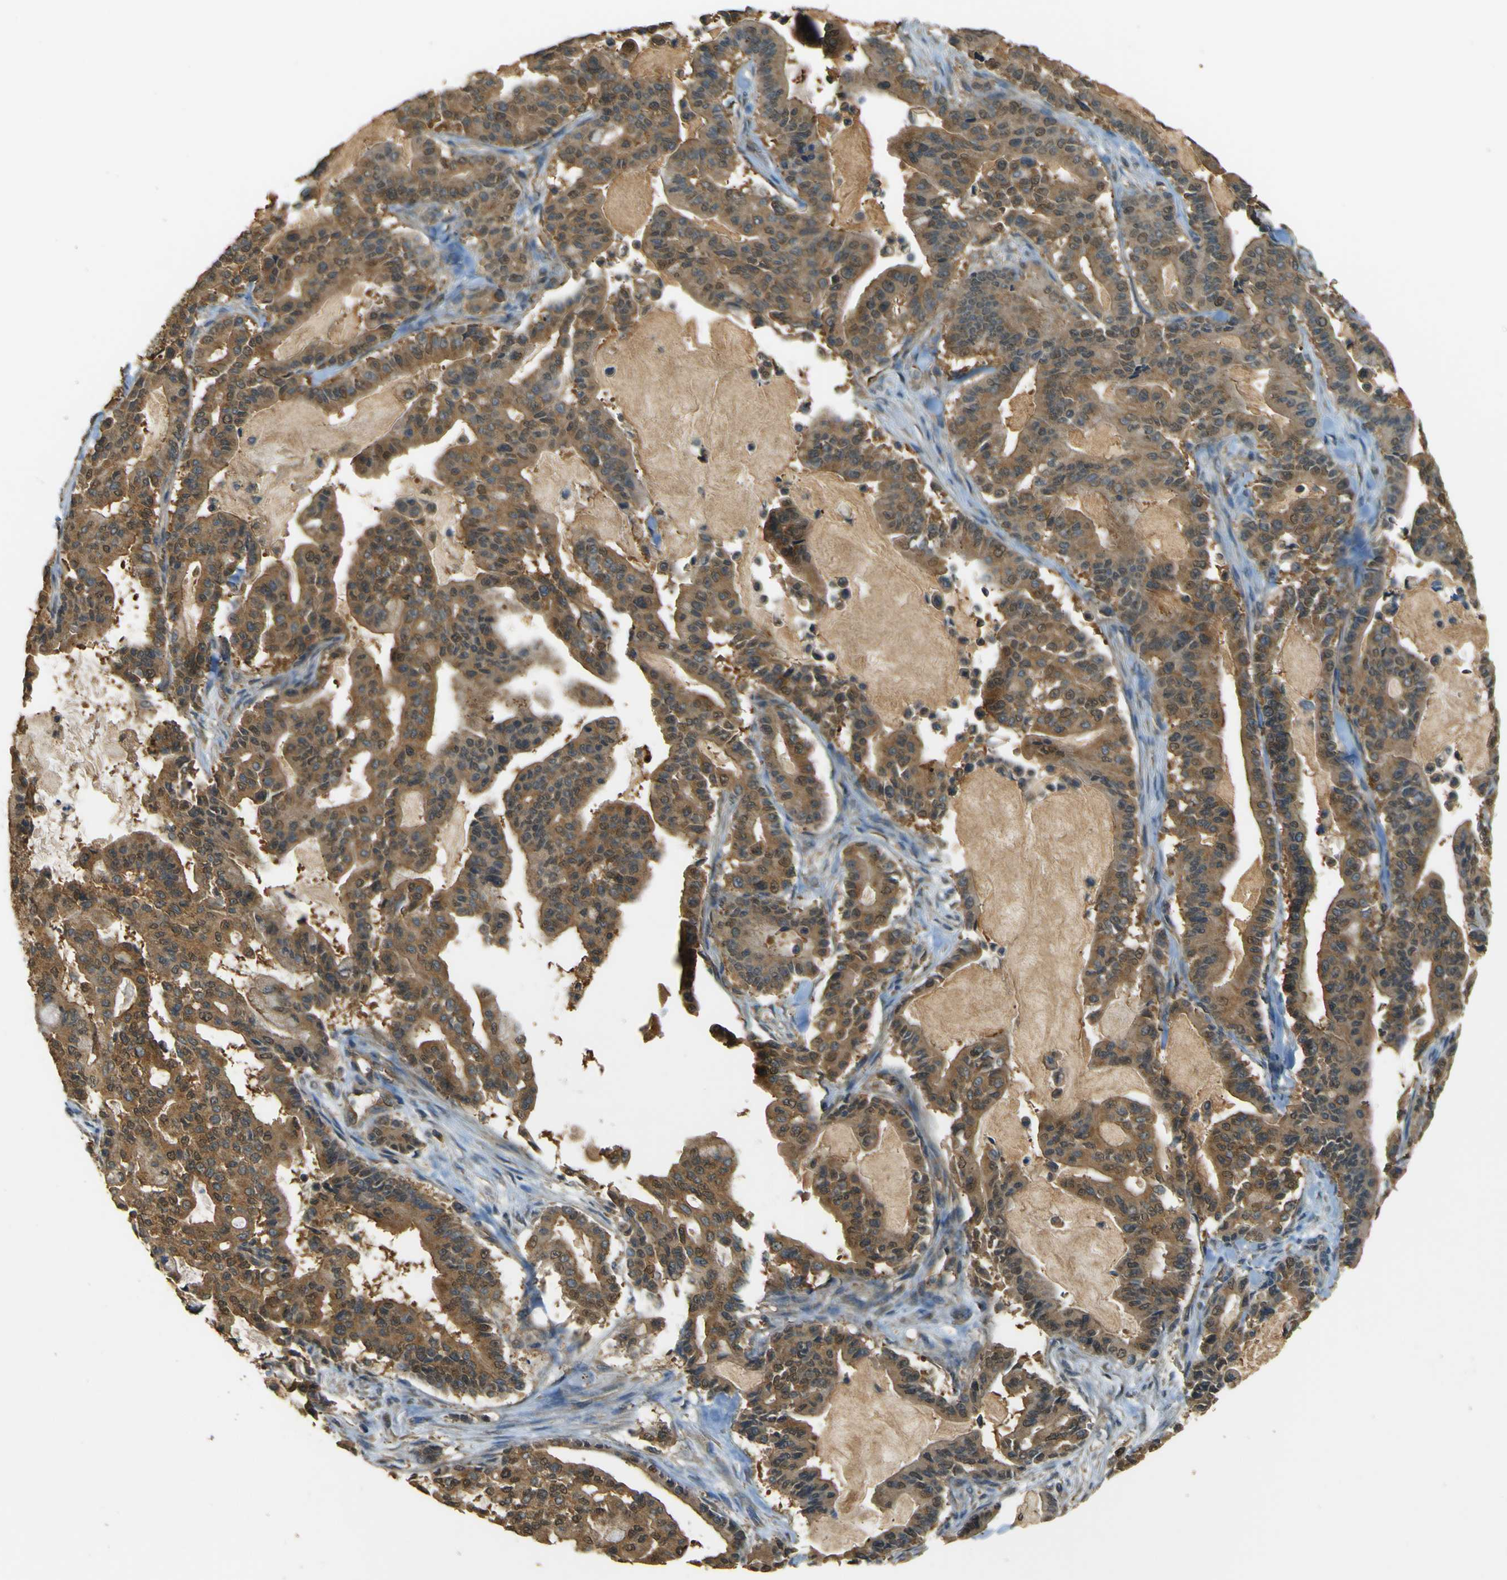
{"staining": {"intensity": "strong", "quantity": ">75%", "location": "cytoplasmic/membranous"}, "tissue": "pancreatic cancer", "cell_type": "Tumor cells", "image_type": "cancer", "snomed": [{"axis": "morphology", "description": "Adenocarcinoma, NOS"}, {"axis": "topography", "description": "Pancreas"}], "caption": "Immunohistochemistry (DAB (3,3'-diaminobenzidine)) staining of adenocarcinoma (pancreatic) reveals strong cytoplasmic/membranous protein expression in about >75% of tumor cells.", "gene": "GOLGA1", "patient": {"sex": "male", "age": 63}}